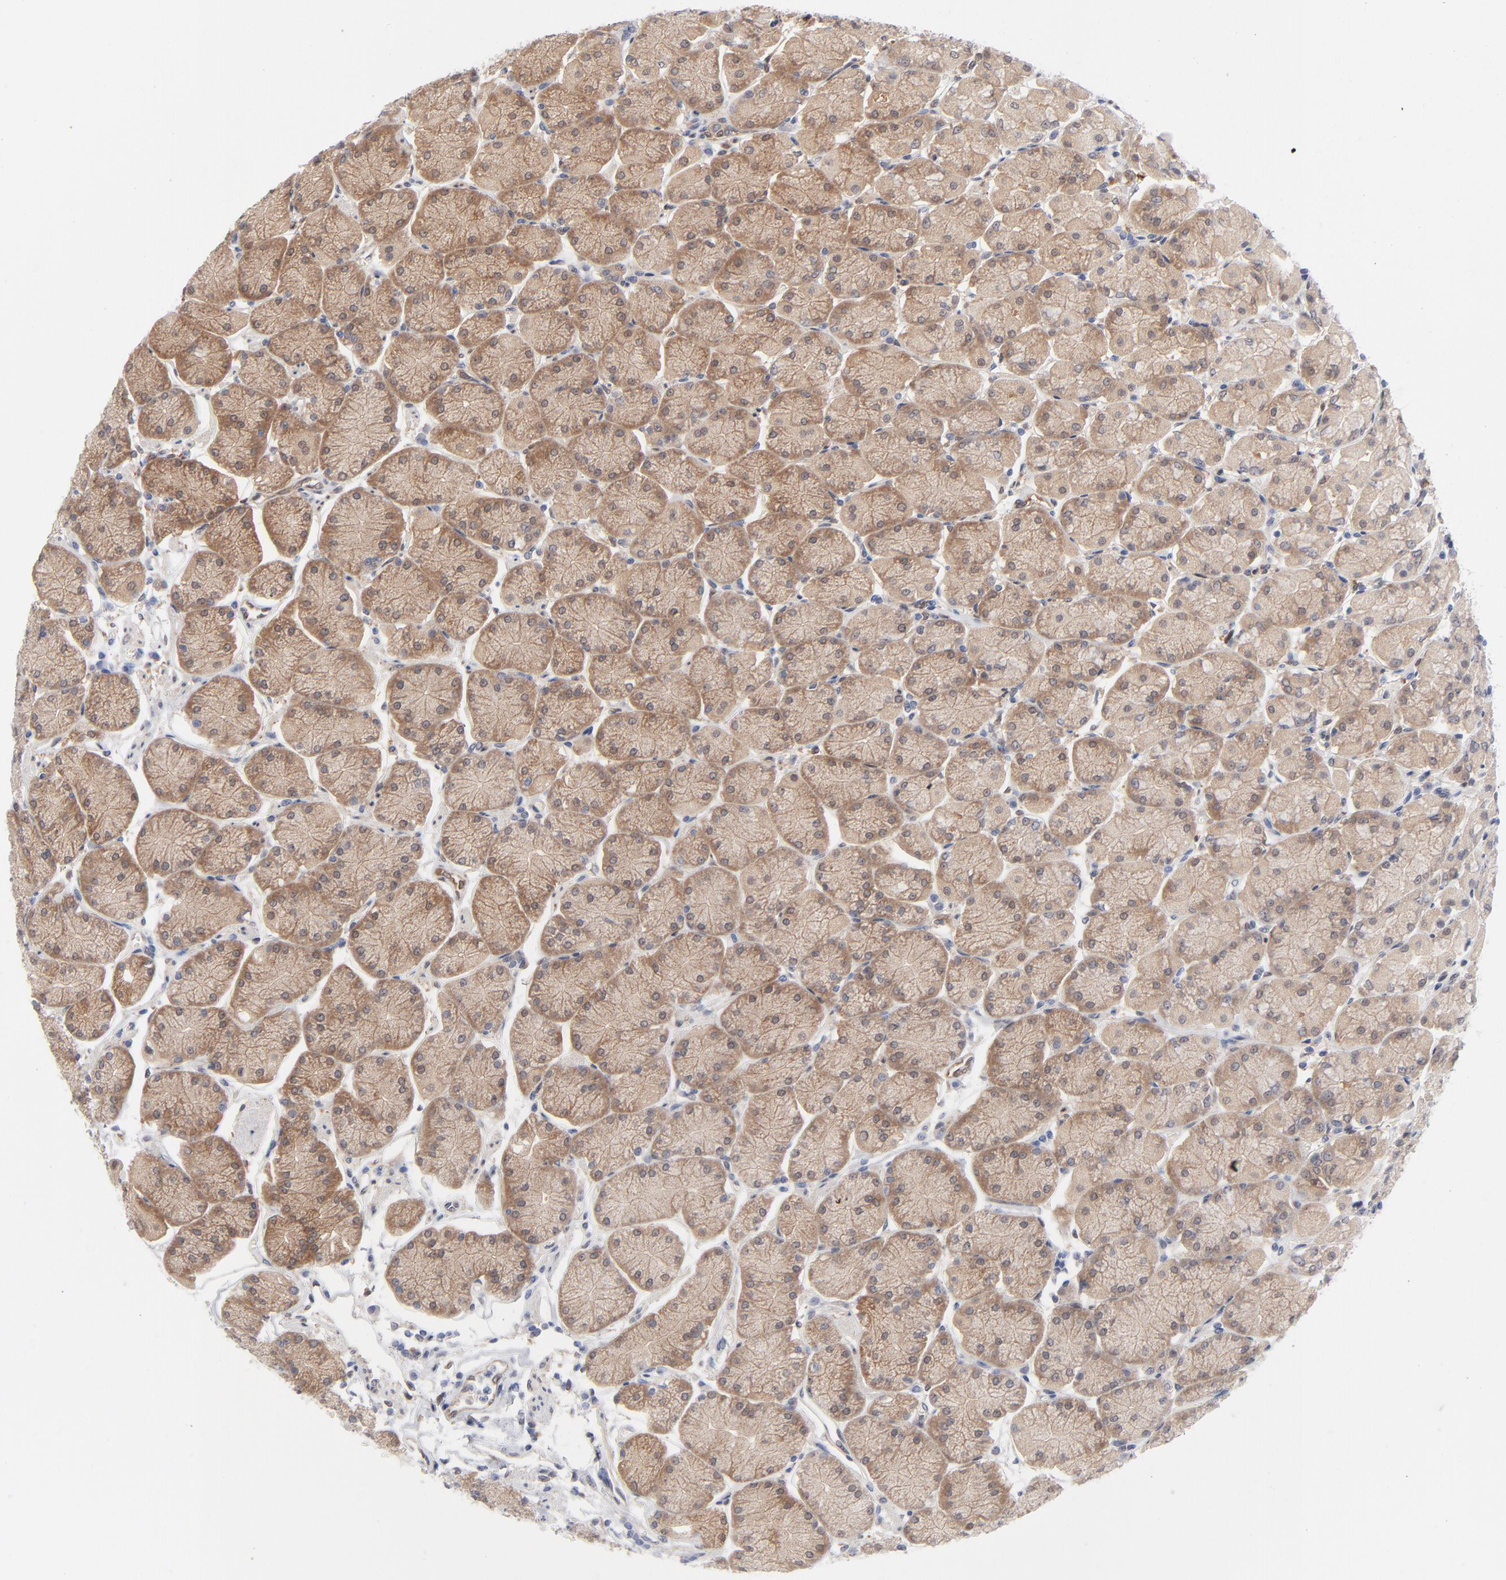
{"staining": {"intensity": "moderate", "quantity": ">75%", "location": "cytoplasmic/membranous"}, "tissue": "stomach", "cell_type": "Glandular cells", "image_type": "normal", "snomed": [{"axis": "morphology", "description": "Normal tissue, NOS"}, {"axis": "topography", "description": "Stomach, upper"}, {"axis": "topography", "description": "Stomach"}], "caption": "DAB (3,3'-diaminobenzidine) immunohistochemical staining of normal stomach exhibits moderate cytoplasmic/membranous protein expression in about >75% of glandular cells.", "gene": "ARRB1", "patient": {"sex": "male", "age": 76}}